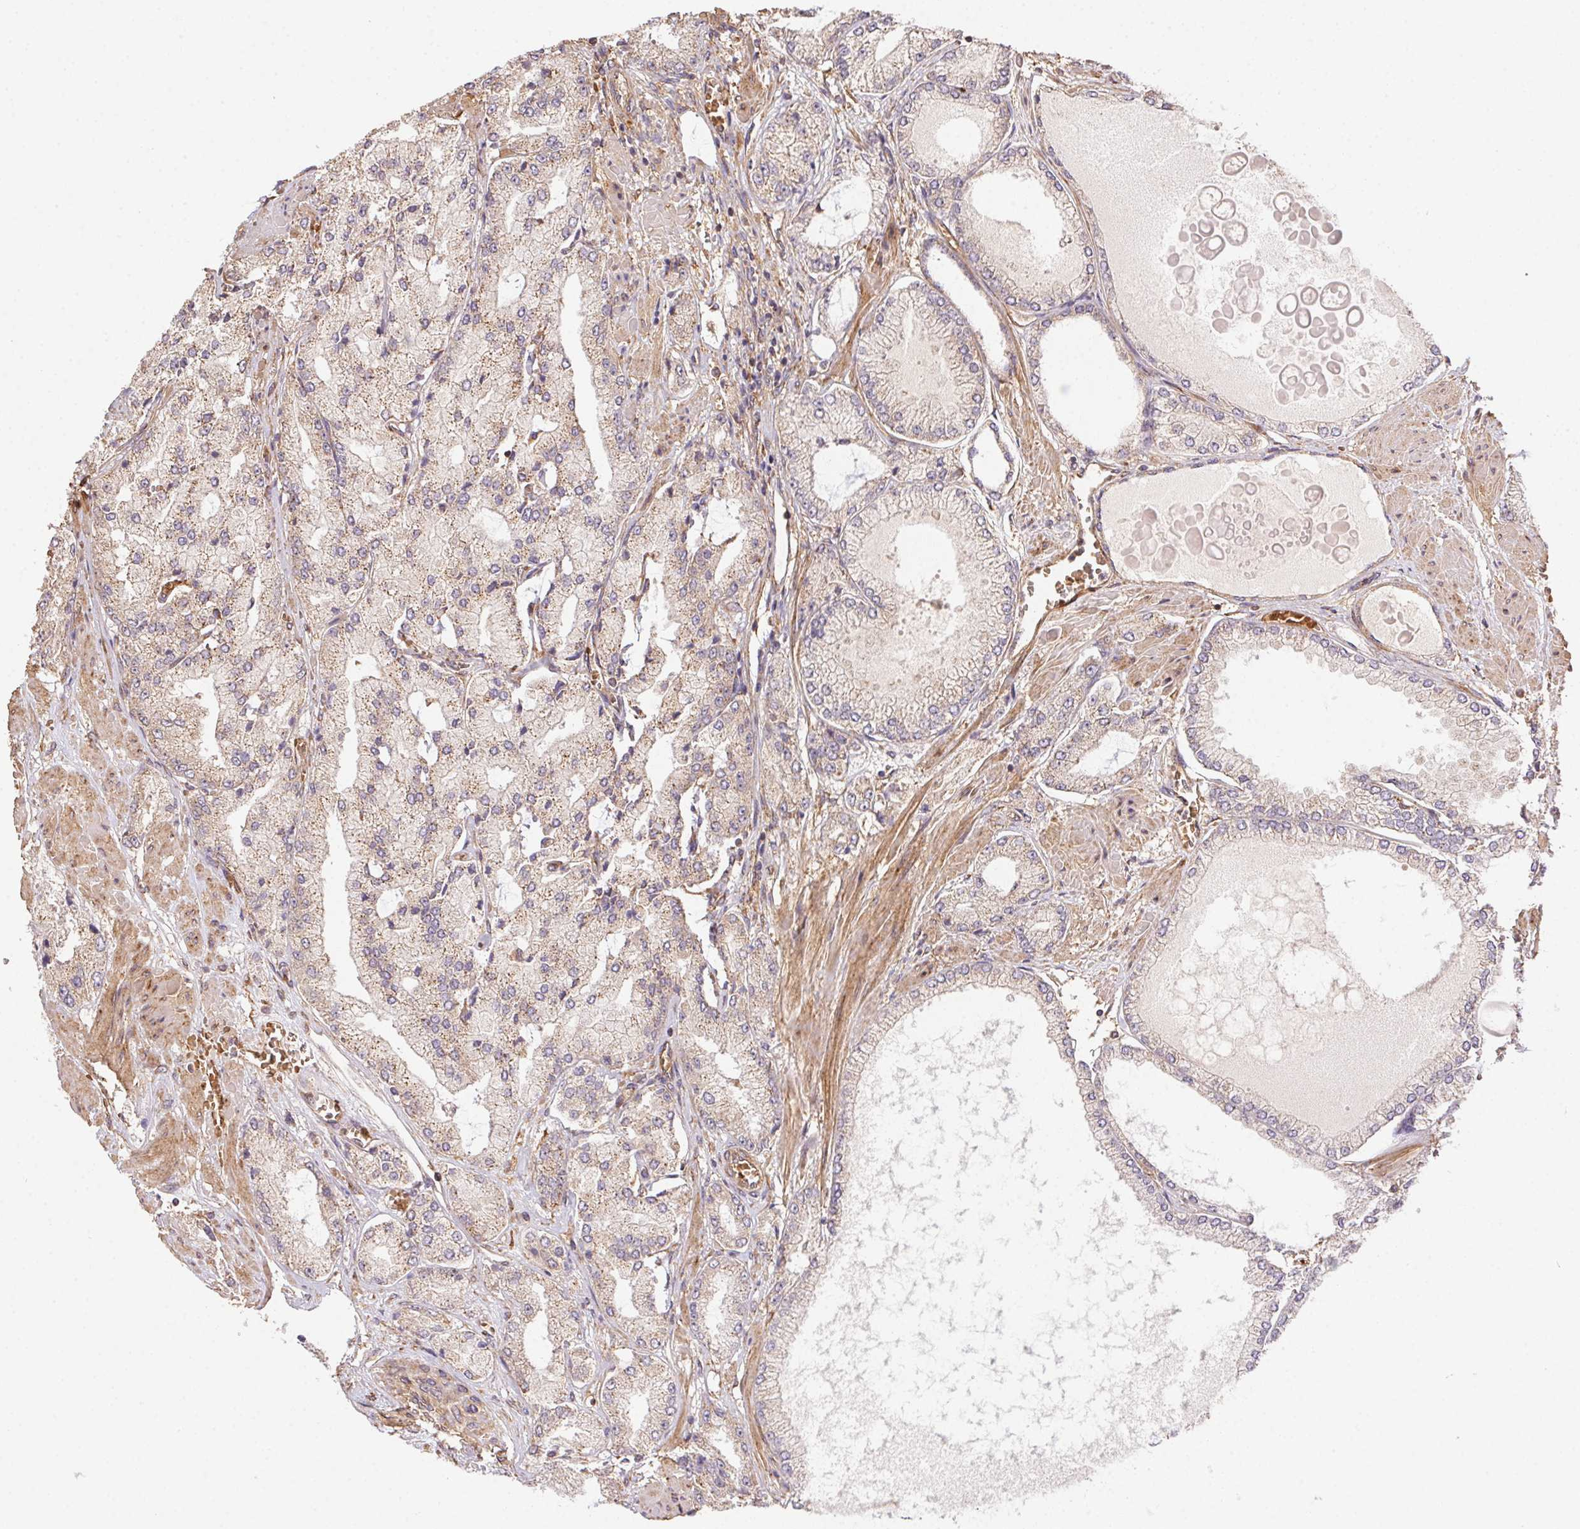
{"staining": {"intensity": "weak", "quantity": "<25%", "location": "cytoplasmic/membranous"}, "tissue": "prostate cancer", "cell_type": "Tumor cells", "image_type": "cancer", "snomed": [{"axis": "morphology", "description": "Adenocarcinoma, High grade"}, {"axis": "topography", "description": "Prostate"}], "caption": "An image of high-grade adenocarcinoma (prostate) stained for a protein displays no brown staining in tumor cells. (DAB immunohistochemistry, high magnification).", "gene": "USE1", "patient": {"sex": "male", "age": 68}}